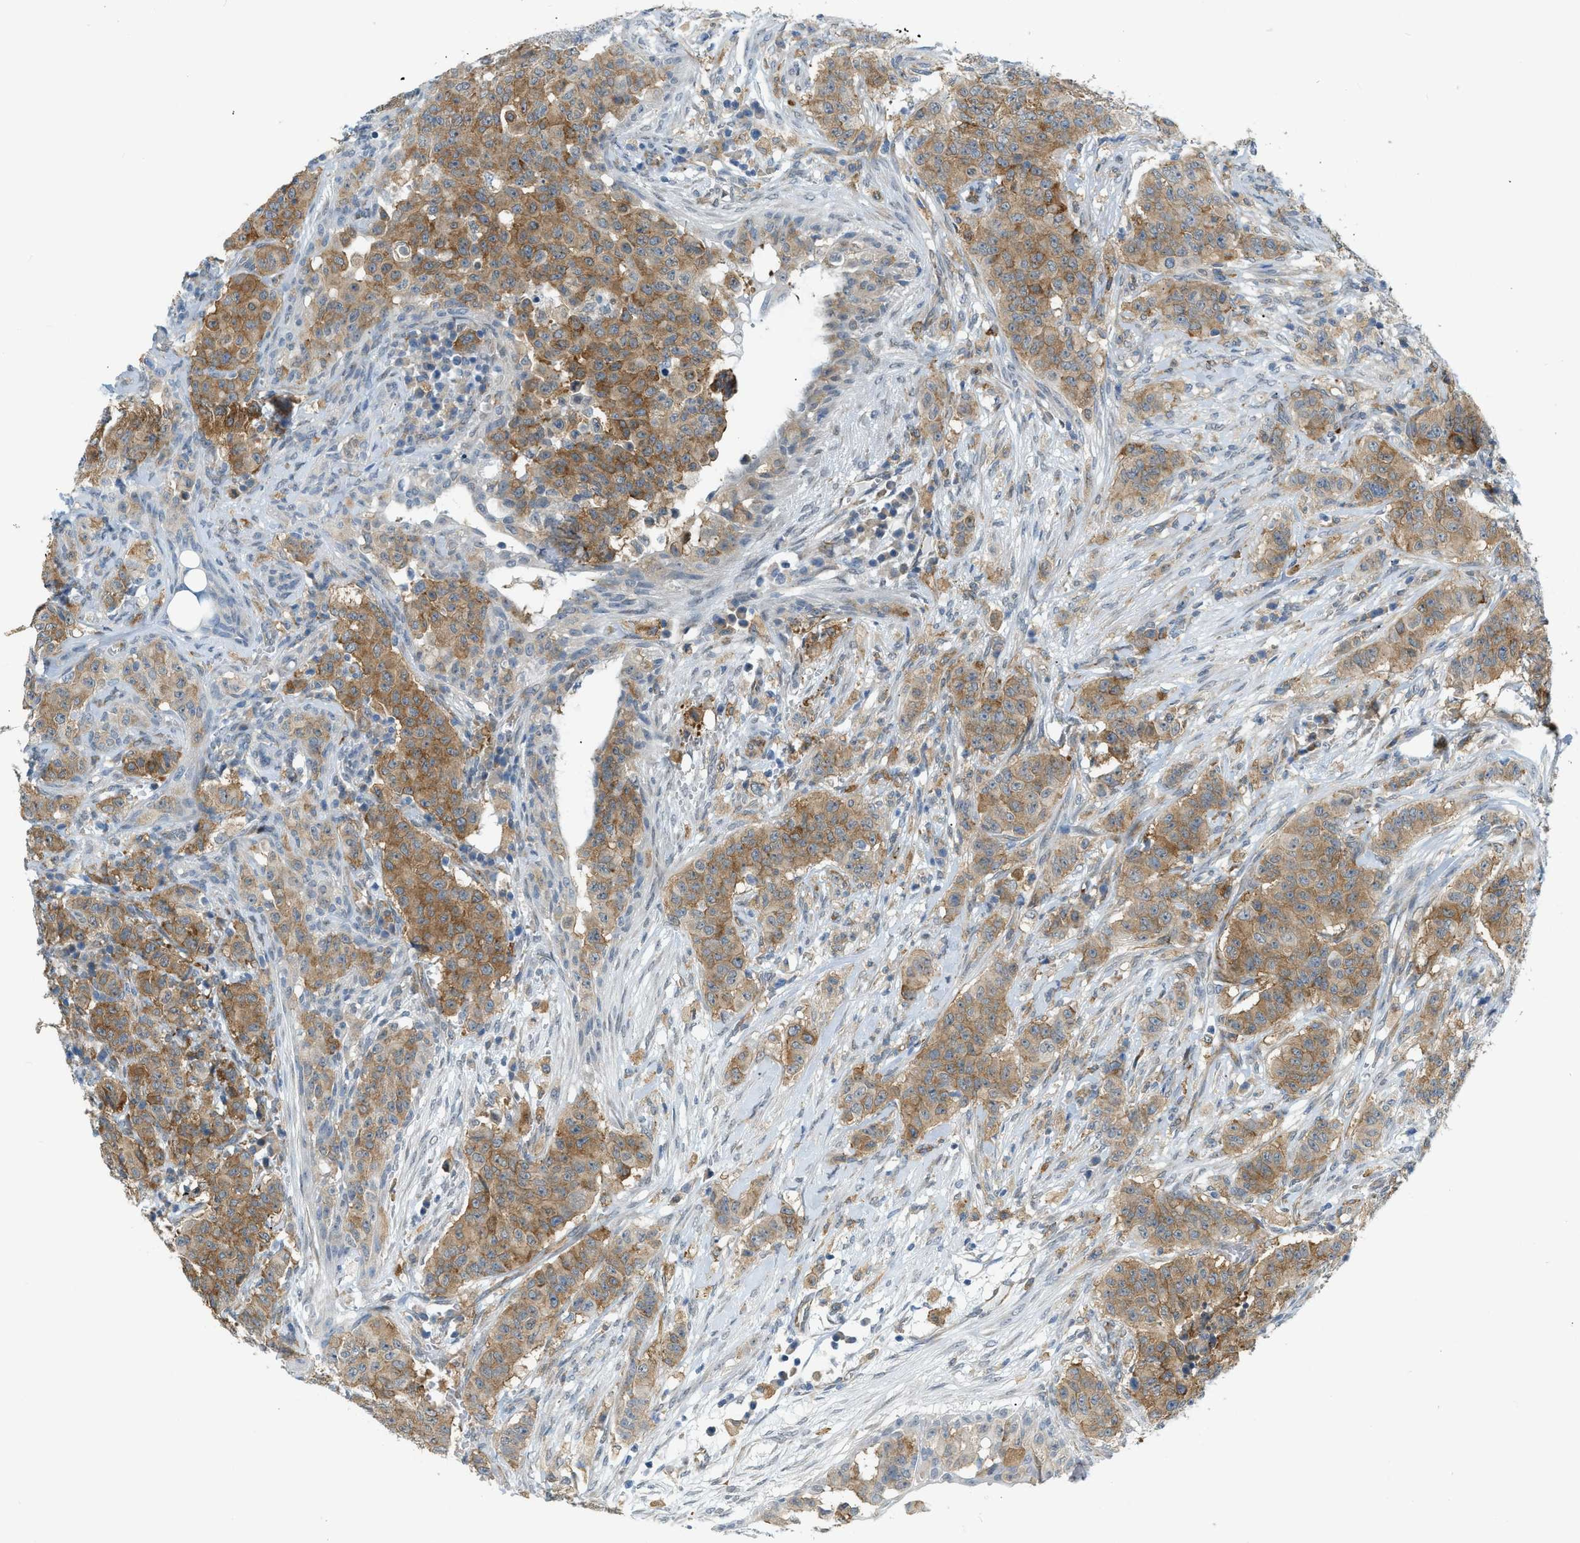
{"staining": {"intensity": "moderate", "quantity": ">75%", "location": "cytoplasmic/membranous"}, "tissue": "breast cancer", "cell_type": "Tumor cells", "image_type": "cancer", "snomed": [{"axis": "morphology", "description": "Normal tissue, NOS"}, {"axis": "morphology", "description": "Duct carcinoma"}, {"axis": "topography", "description": "Breast"}], "caption": "Immunohistochemistry (IHC) micrograph of neoplastic tissue: human invasive ductal carcinoma (breast) stained using immunohistochemistry exhibits medium levels of moderate protein expression localized specifically in the cytoplasmic/membranous of tumor cells, appearing as a cytoplasmic/membranous brown color.", "gene": "ZNF408", "patient": {"sex": "female", "age": 40}}